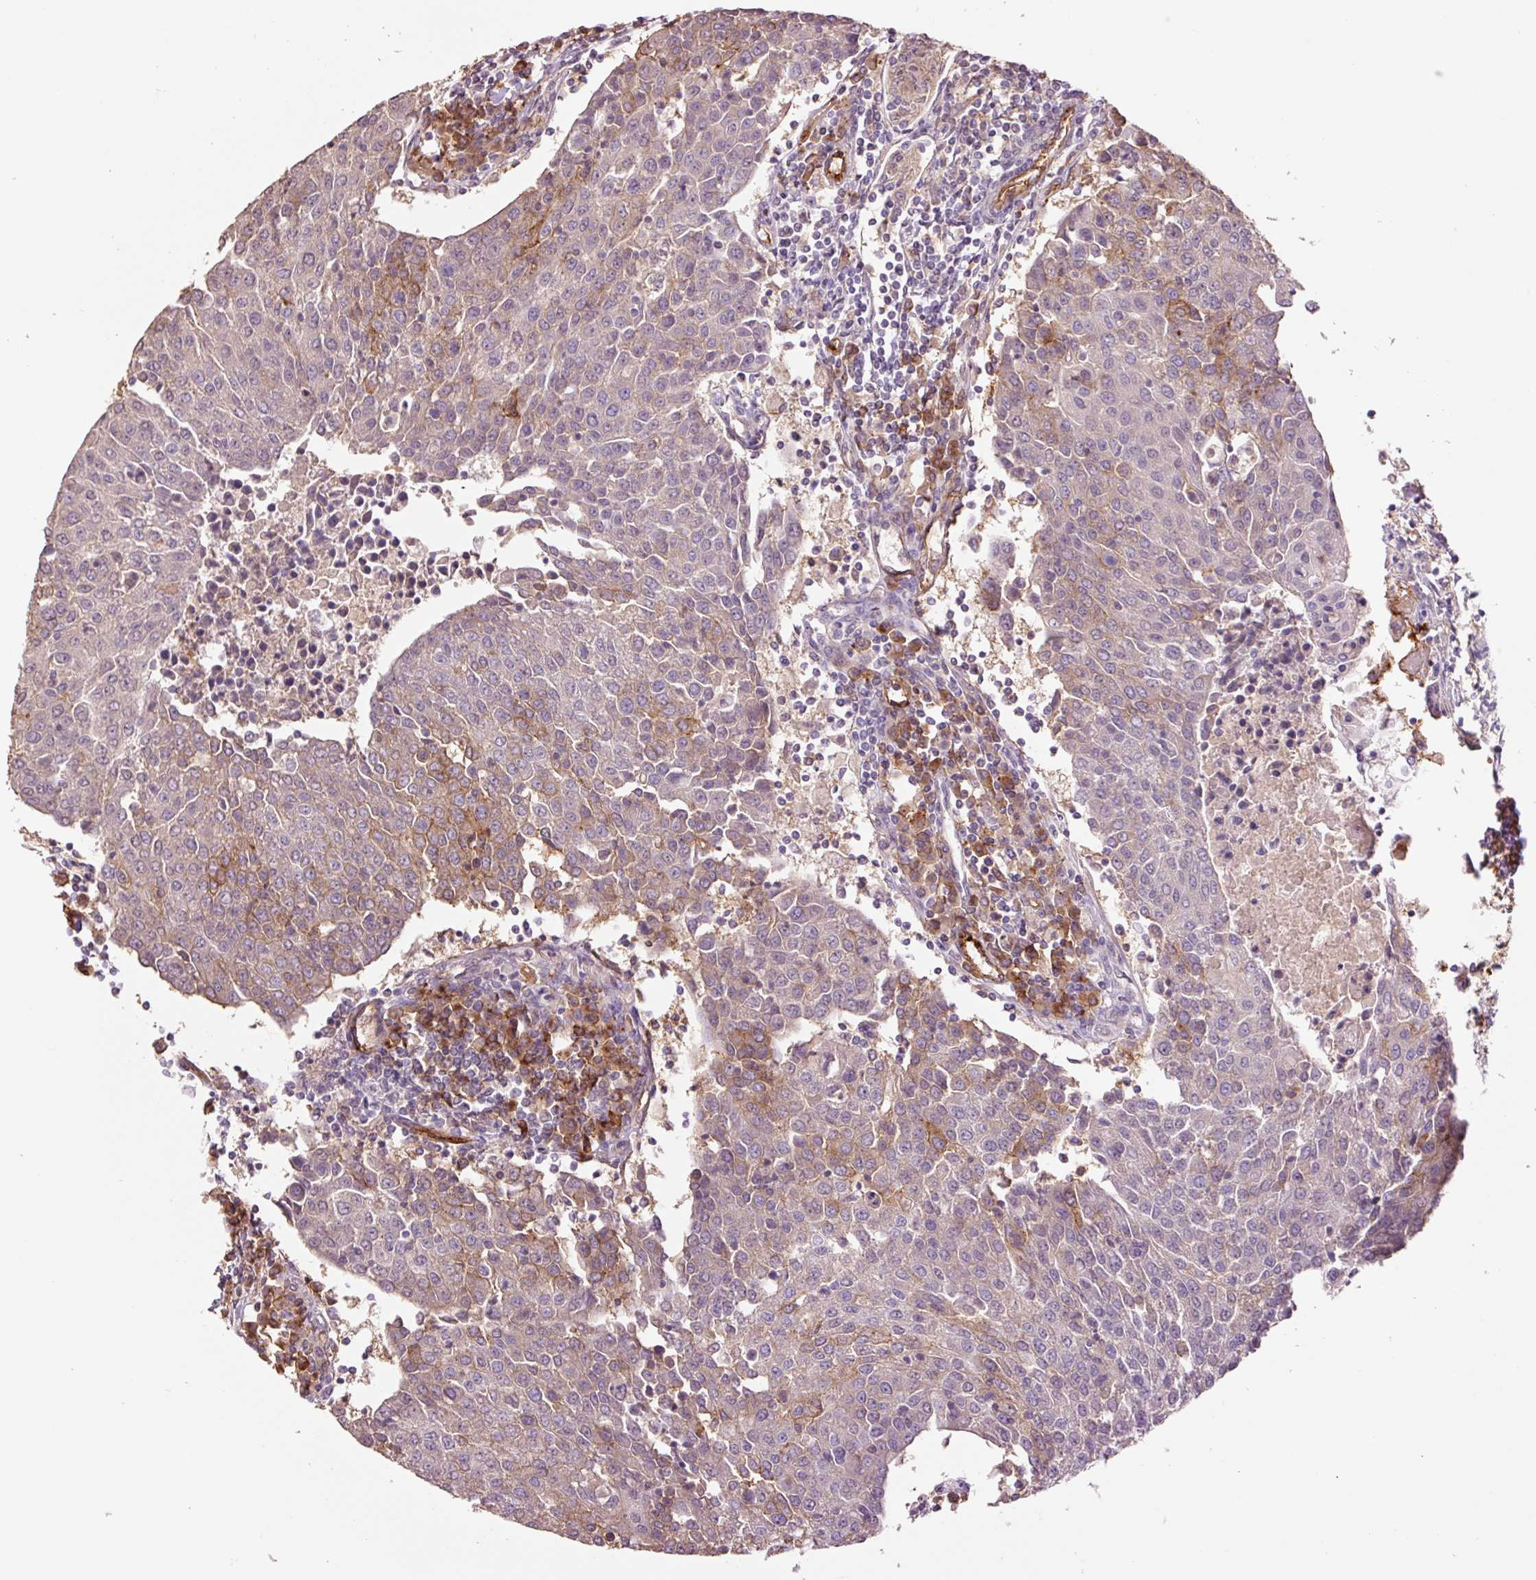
{"staining": {"intensity": "moderate", "quantity": "<25%", "location": "cytoplasmic/membranous"}, "tissue": "urothelial cancer", "cell_type": "Tumor cells", "image_type": "cancer", "snomed": [{"axis": "morphology", "description": "Urothelial carcinoma, High grade"}, {"axis": "topography", "description": "Urinary bladder"}], "caption": "Protein staining of urothelial cancer tissue demonstrates moderate cytoplasmic/membranous positivity in approximately <25% of tumor cells. (IHC, brightfield microscopy, high magnification).", "gene": "SLC1A4", "patient": {"sex": "female", "age": 85}}